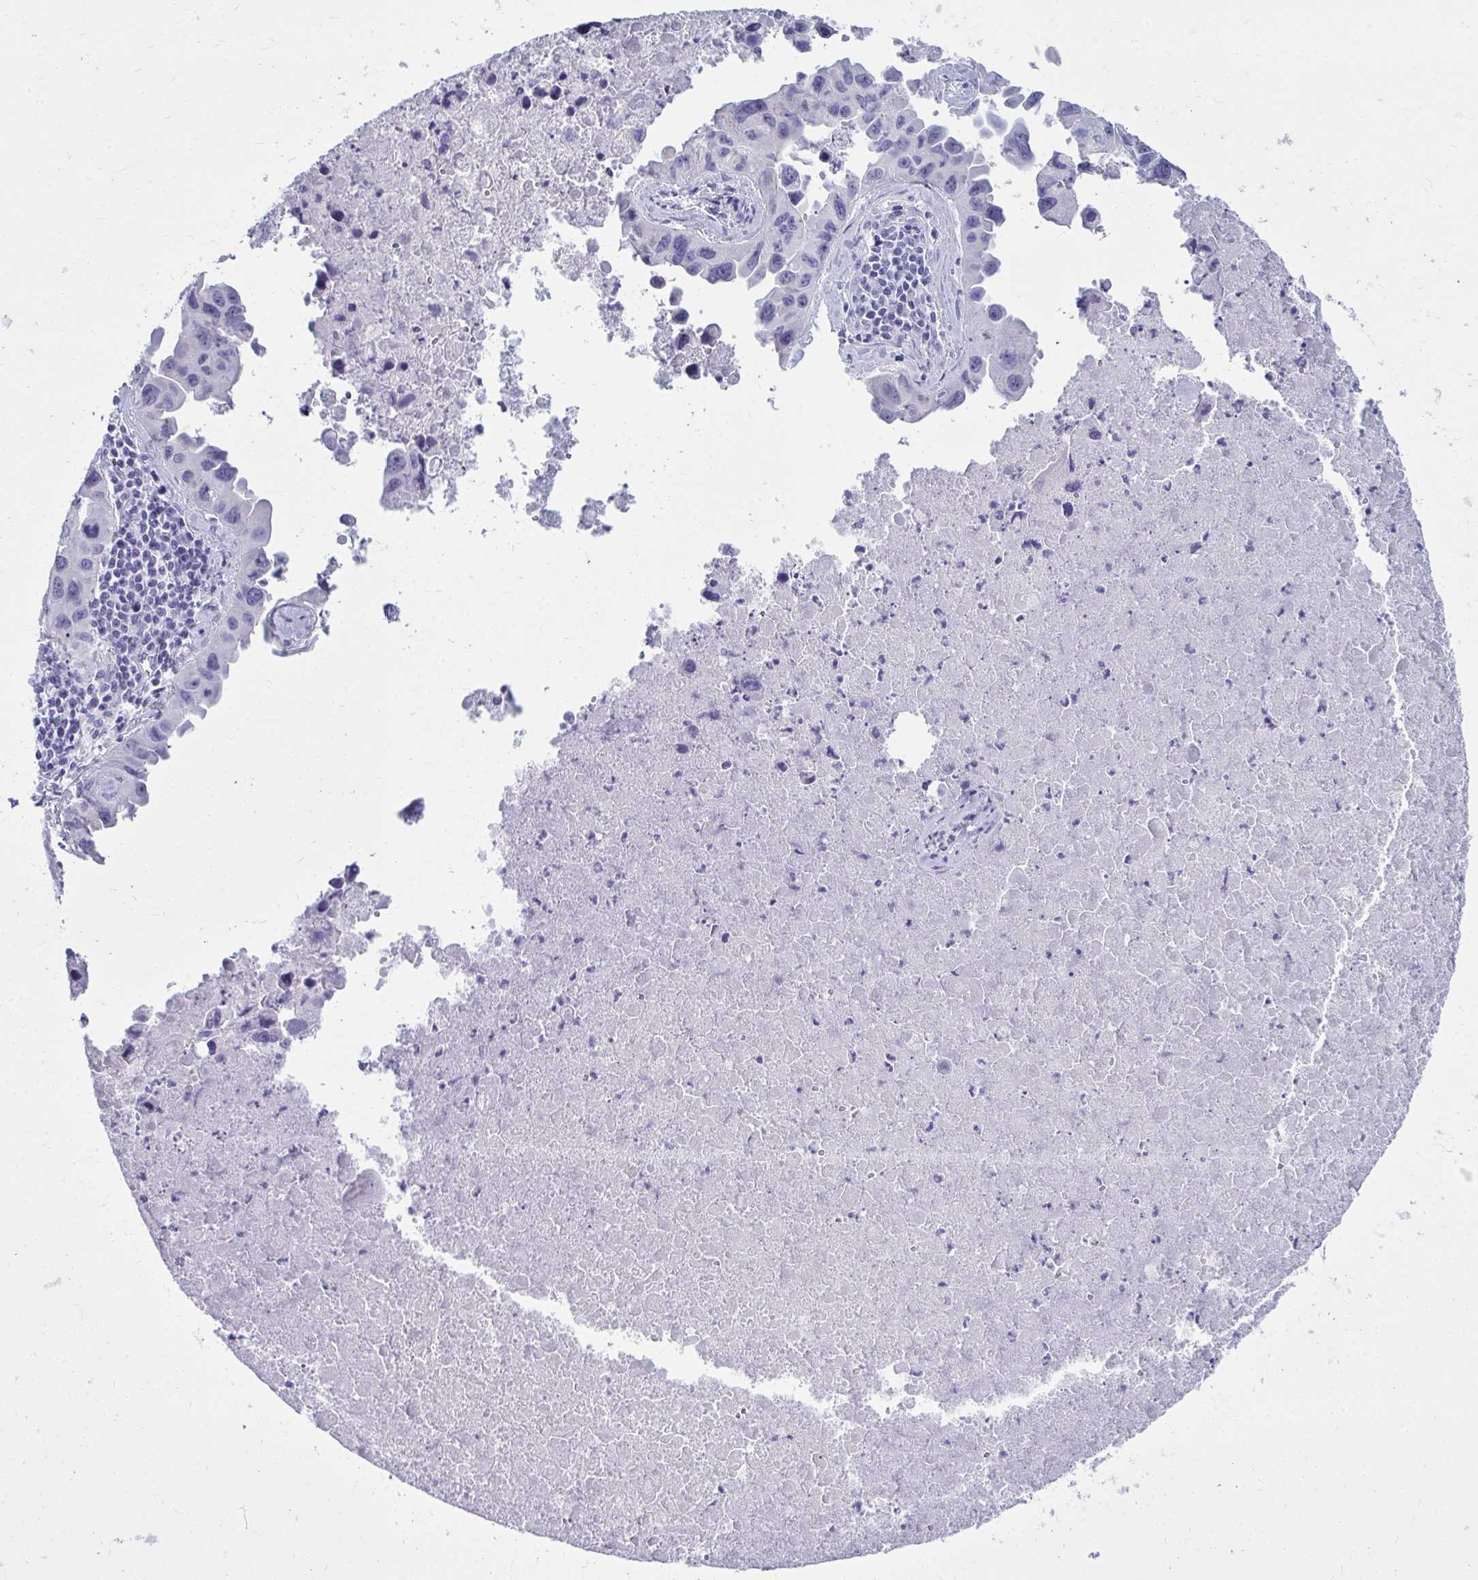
{"staining": {"intensity": "negative", "quantity": "none", "location": "none"}, "tissue": "lung cancer", "cell_type": "Tumor cells", "image_type": "cancer", "snomed": [{"axis": "morphology", "description": "Adenocarcinoma, NOS"}, {"axis": "topography", "description": "Lymph node"}, {"axis": "topography", "description": "Lung"}], "caption": "IHC histopathology image of neoplastic tissue: human lung adenocarcinoma stained with DAB (3,3'-diaminobenzidine) demonstrates no significant protein positivity in tumor cells. (Brightfield microscopy of DAB immunohistochemistry at high magnification).", "gene": "QDPR", "patient": {"sex": "male", "age": 64}}